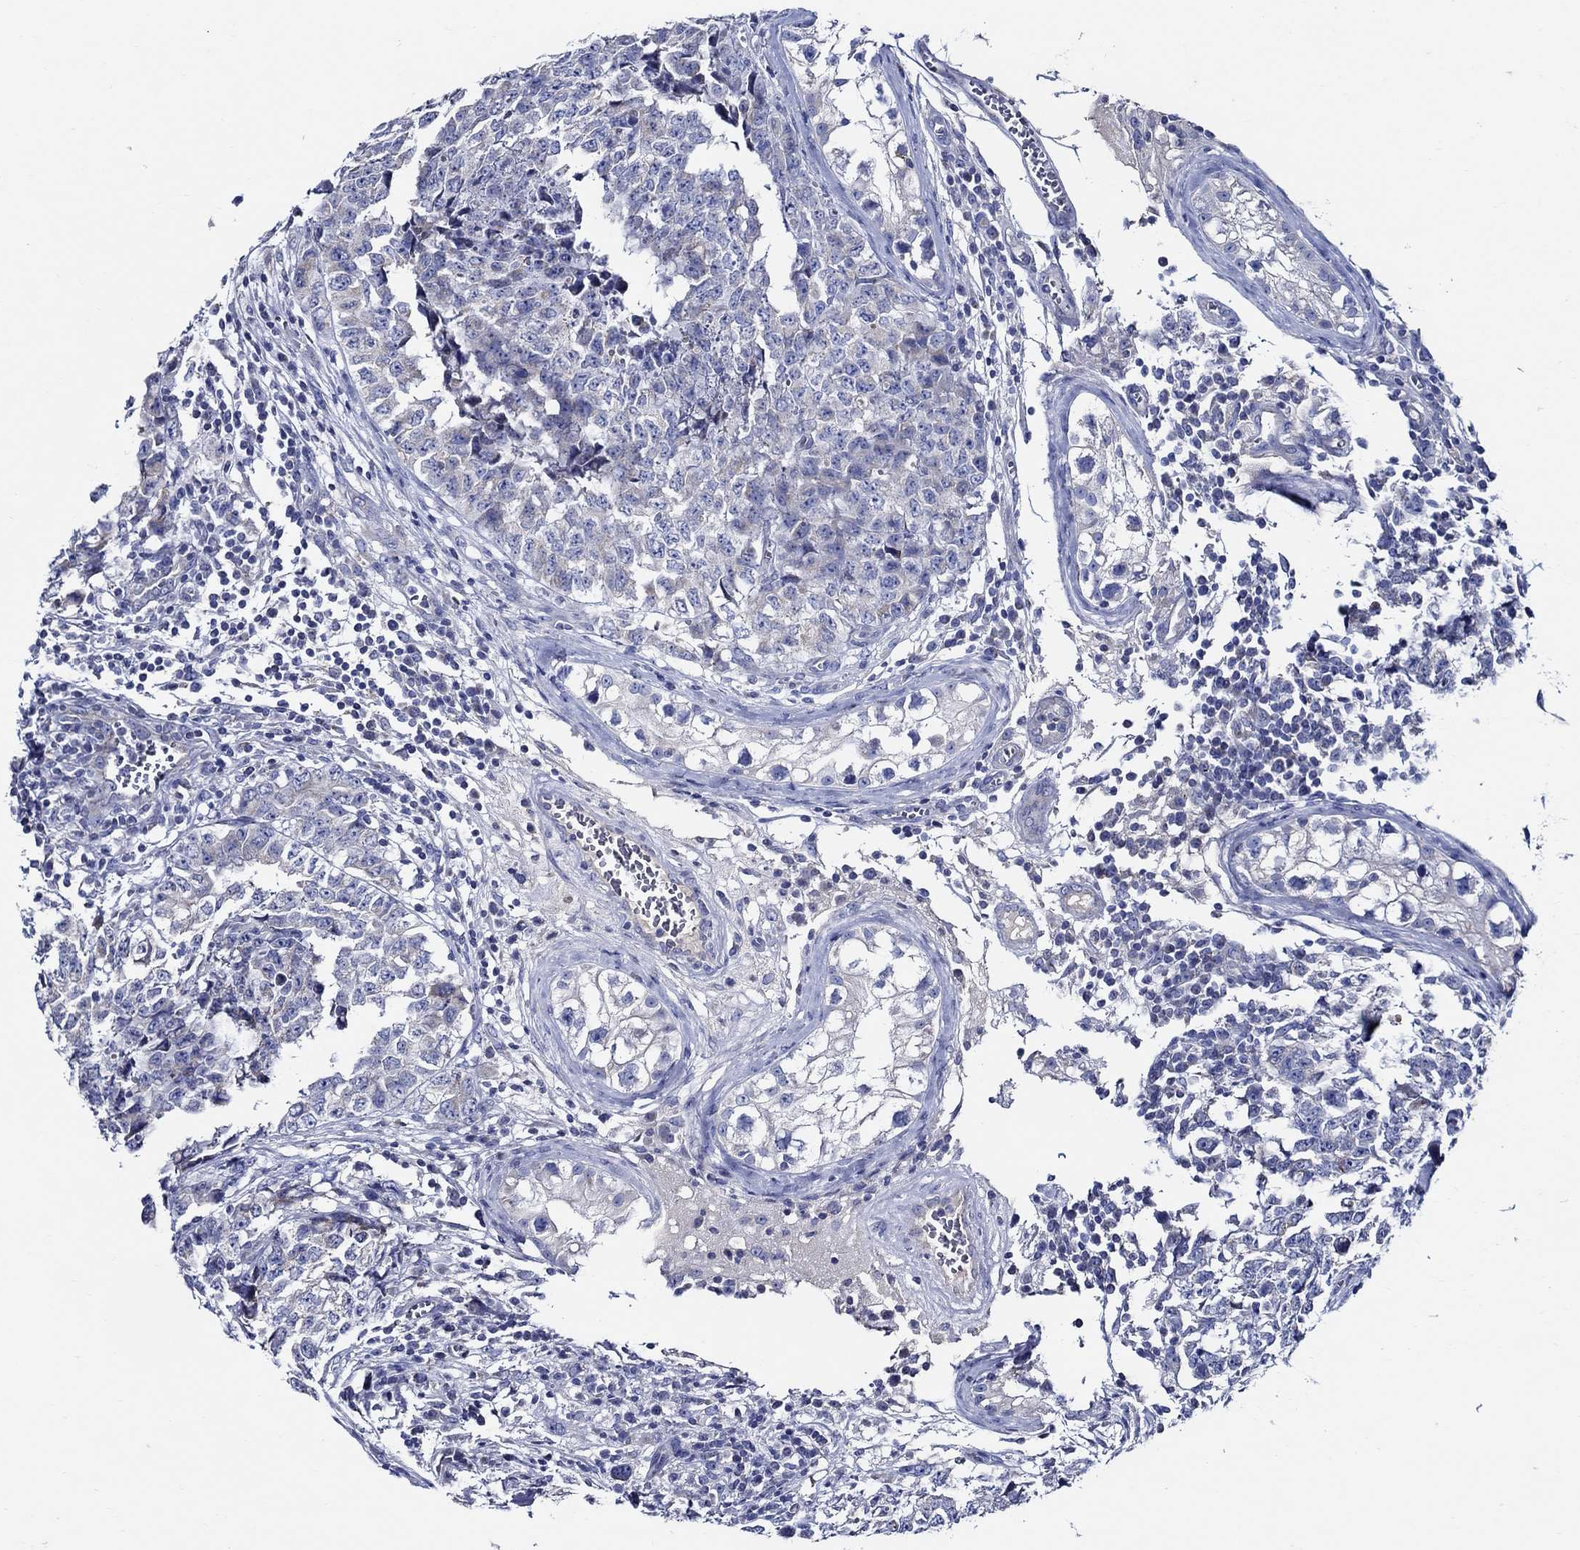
{"staining": {"intensity": "negative", "quantity": "none", "location": "none"}, "tissue": "testis cancer", "cell_type": "Tumor cells", "image_type": "cancer", "snomed": [{"axis": "morphology", "description": "Carcinoma, Embryonal, NOS"}, {"axis": "topography", "description": "Testis"}], "caption": "Immunohistochemistry micrograph of human testis cancer (embryonal carcinoma) stained for a protein (brown), which displays no staining in tumor cells.", "gene": "SKOR1", "patient": {"sex": "male", "age": 23}}